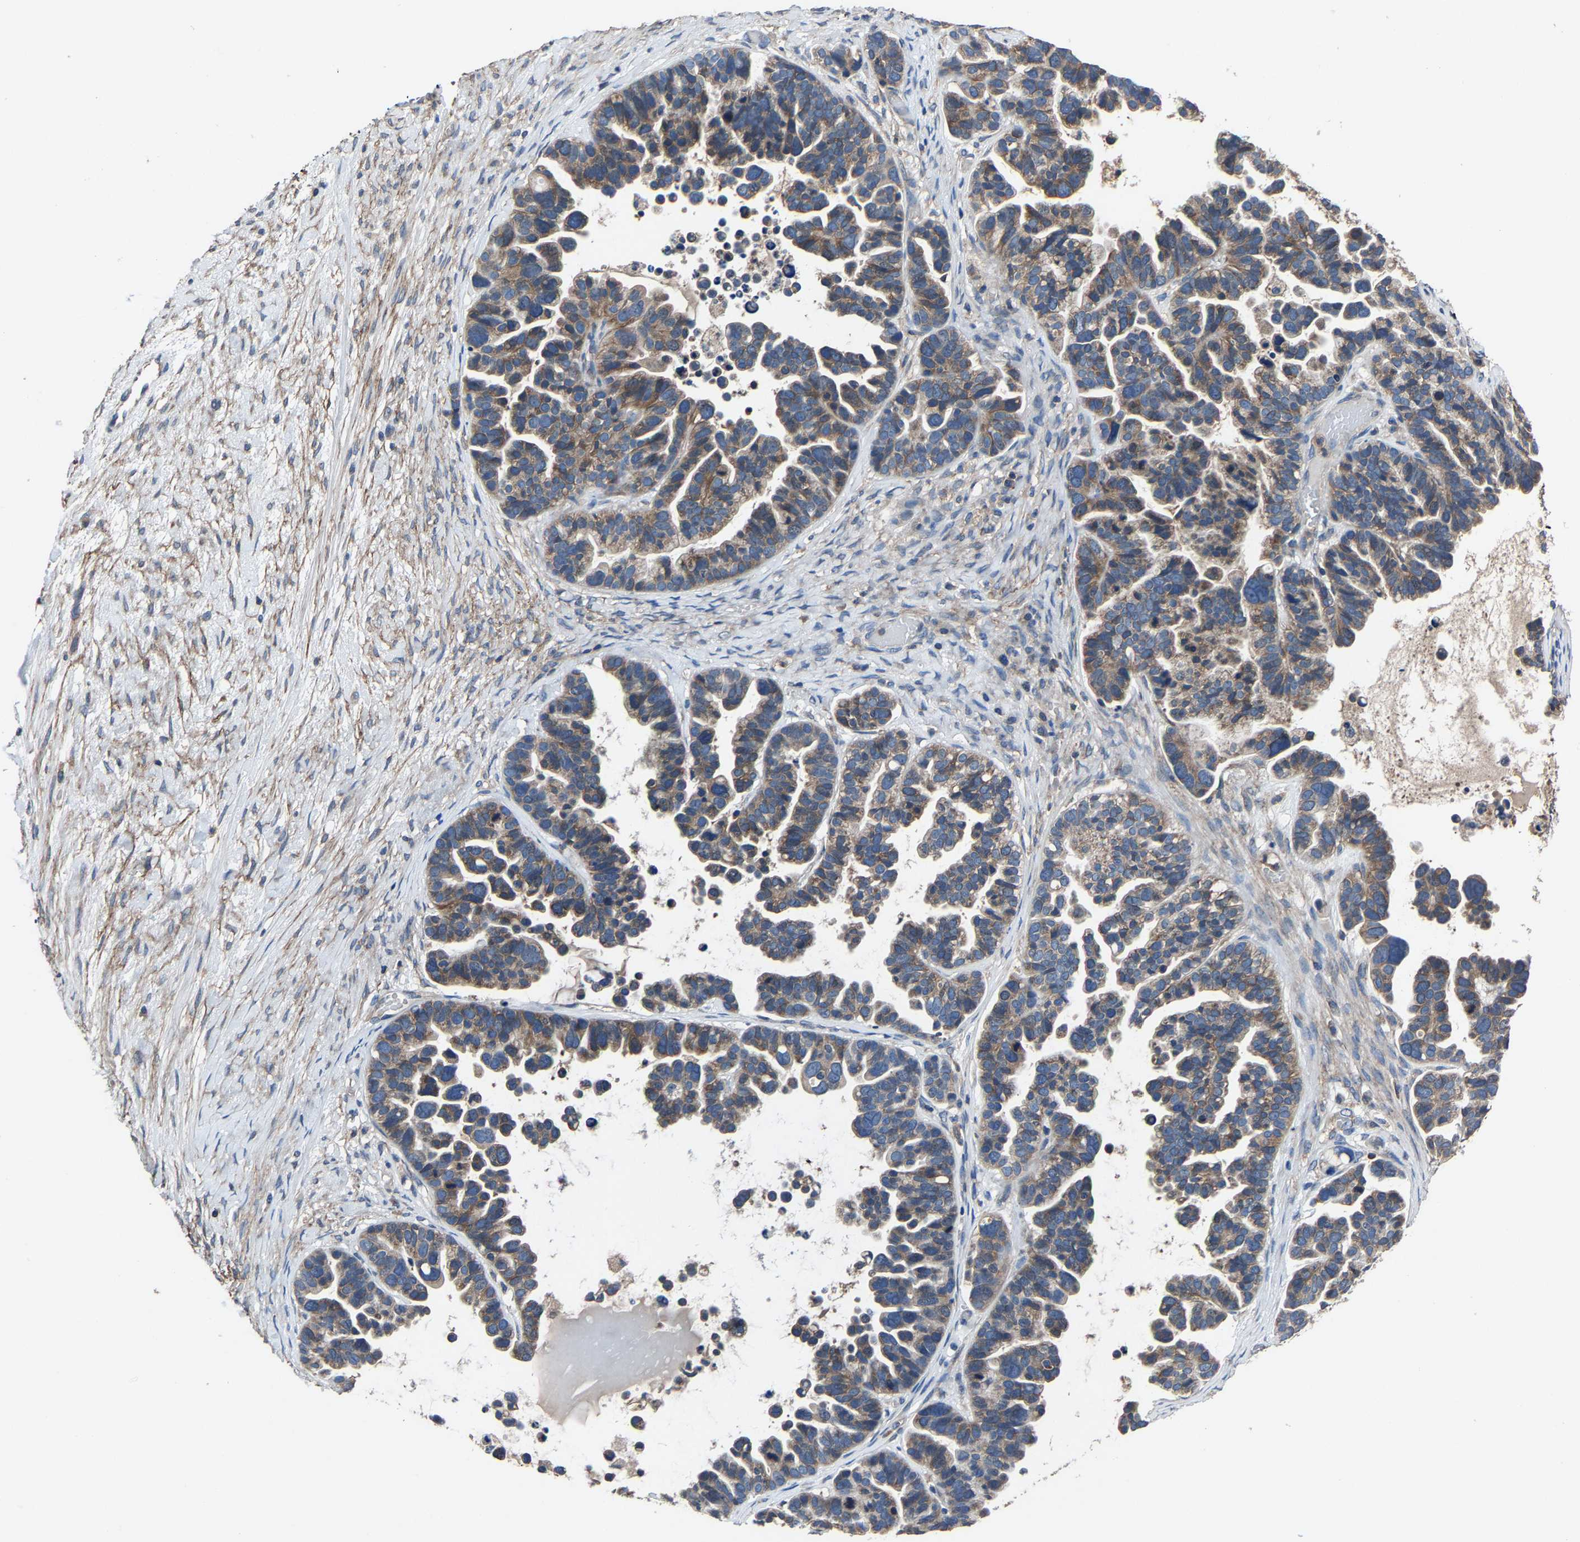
{"staining": {"intensity": "moderate", "quantity": ">75%", "location": "cytoplasmic/membranous"}, "tissue": "ovarian cancer", "cell_type": "Tumor cells", "image_type": "cancer", "snomed": [{"axis": "morphology", "description": "Cystadenocarcinoma, serous, NOS"}, {"axis": "topography", "description": "Ovary"}], "caption": "Protein analysis of ovarian cancer tissue exhibits moderate cytoplasmic/membranous expression in approximately >75% of tumor cells.", "gene": "KIAA1958", "patient": {"sex": "female", "age": 56}}